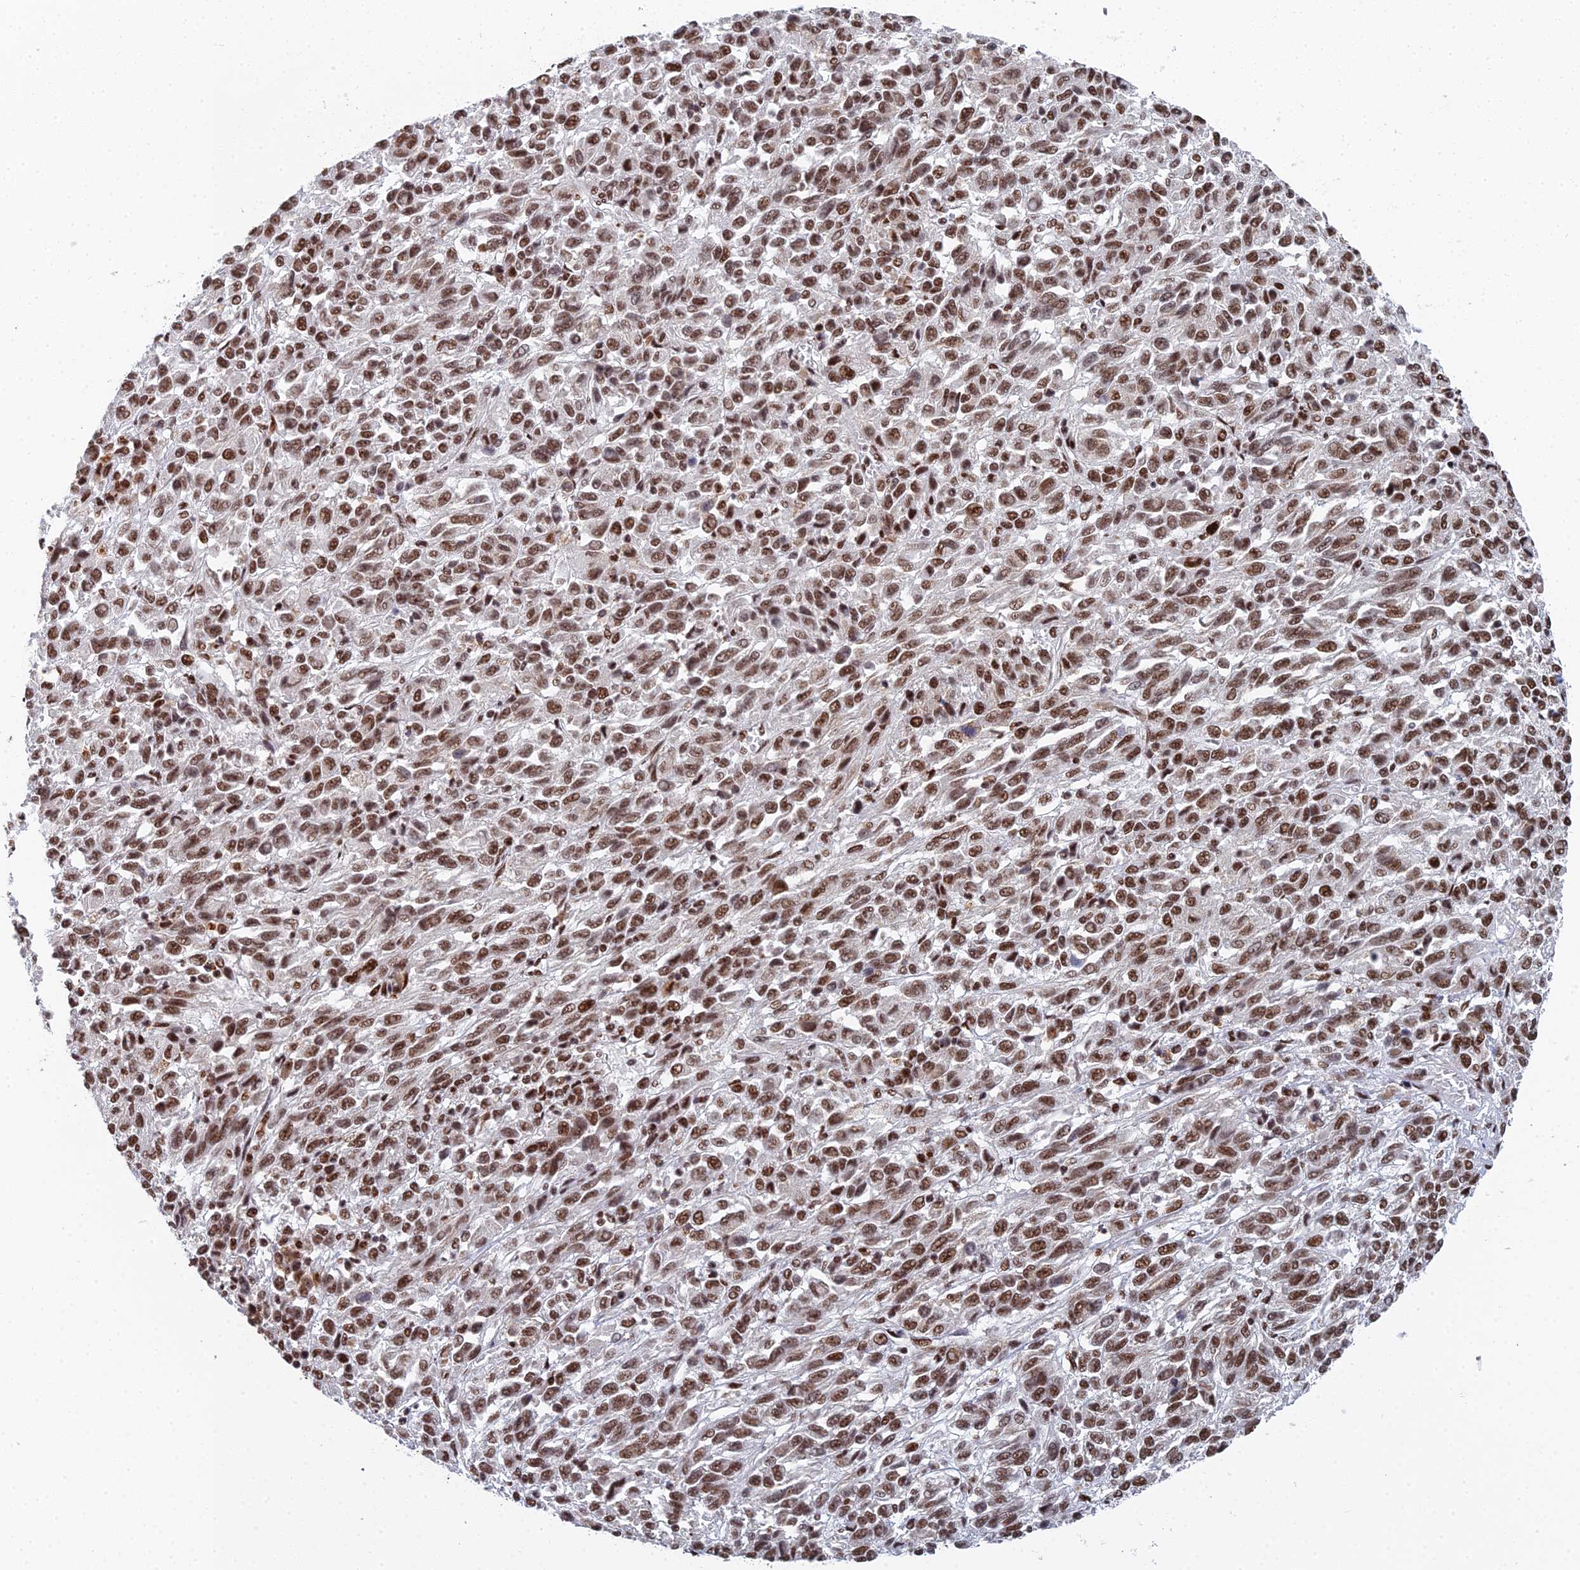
{"staining": {"intensity": "strong", "quantity": ">75%", "location": "nuclear"}, "tissue": "melanoma", "cell_type": "Tumor cells", "image_type": "cancer", "snomed": [{"axis": "morphology", "description": "Malignant melanoma, Metastatic site"}, {"axis": "topography", "description": "Lung"}], "caption": "Approximately >75% of tumor cells in human malignant melanoma (metastatic site) display strong nuclear protein positivity as visualized by brown immunohistochemical staining.", "gene": "SF3B3", "patient": {"sex": "male", "age": 64}}